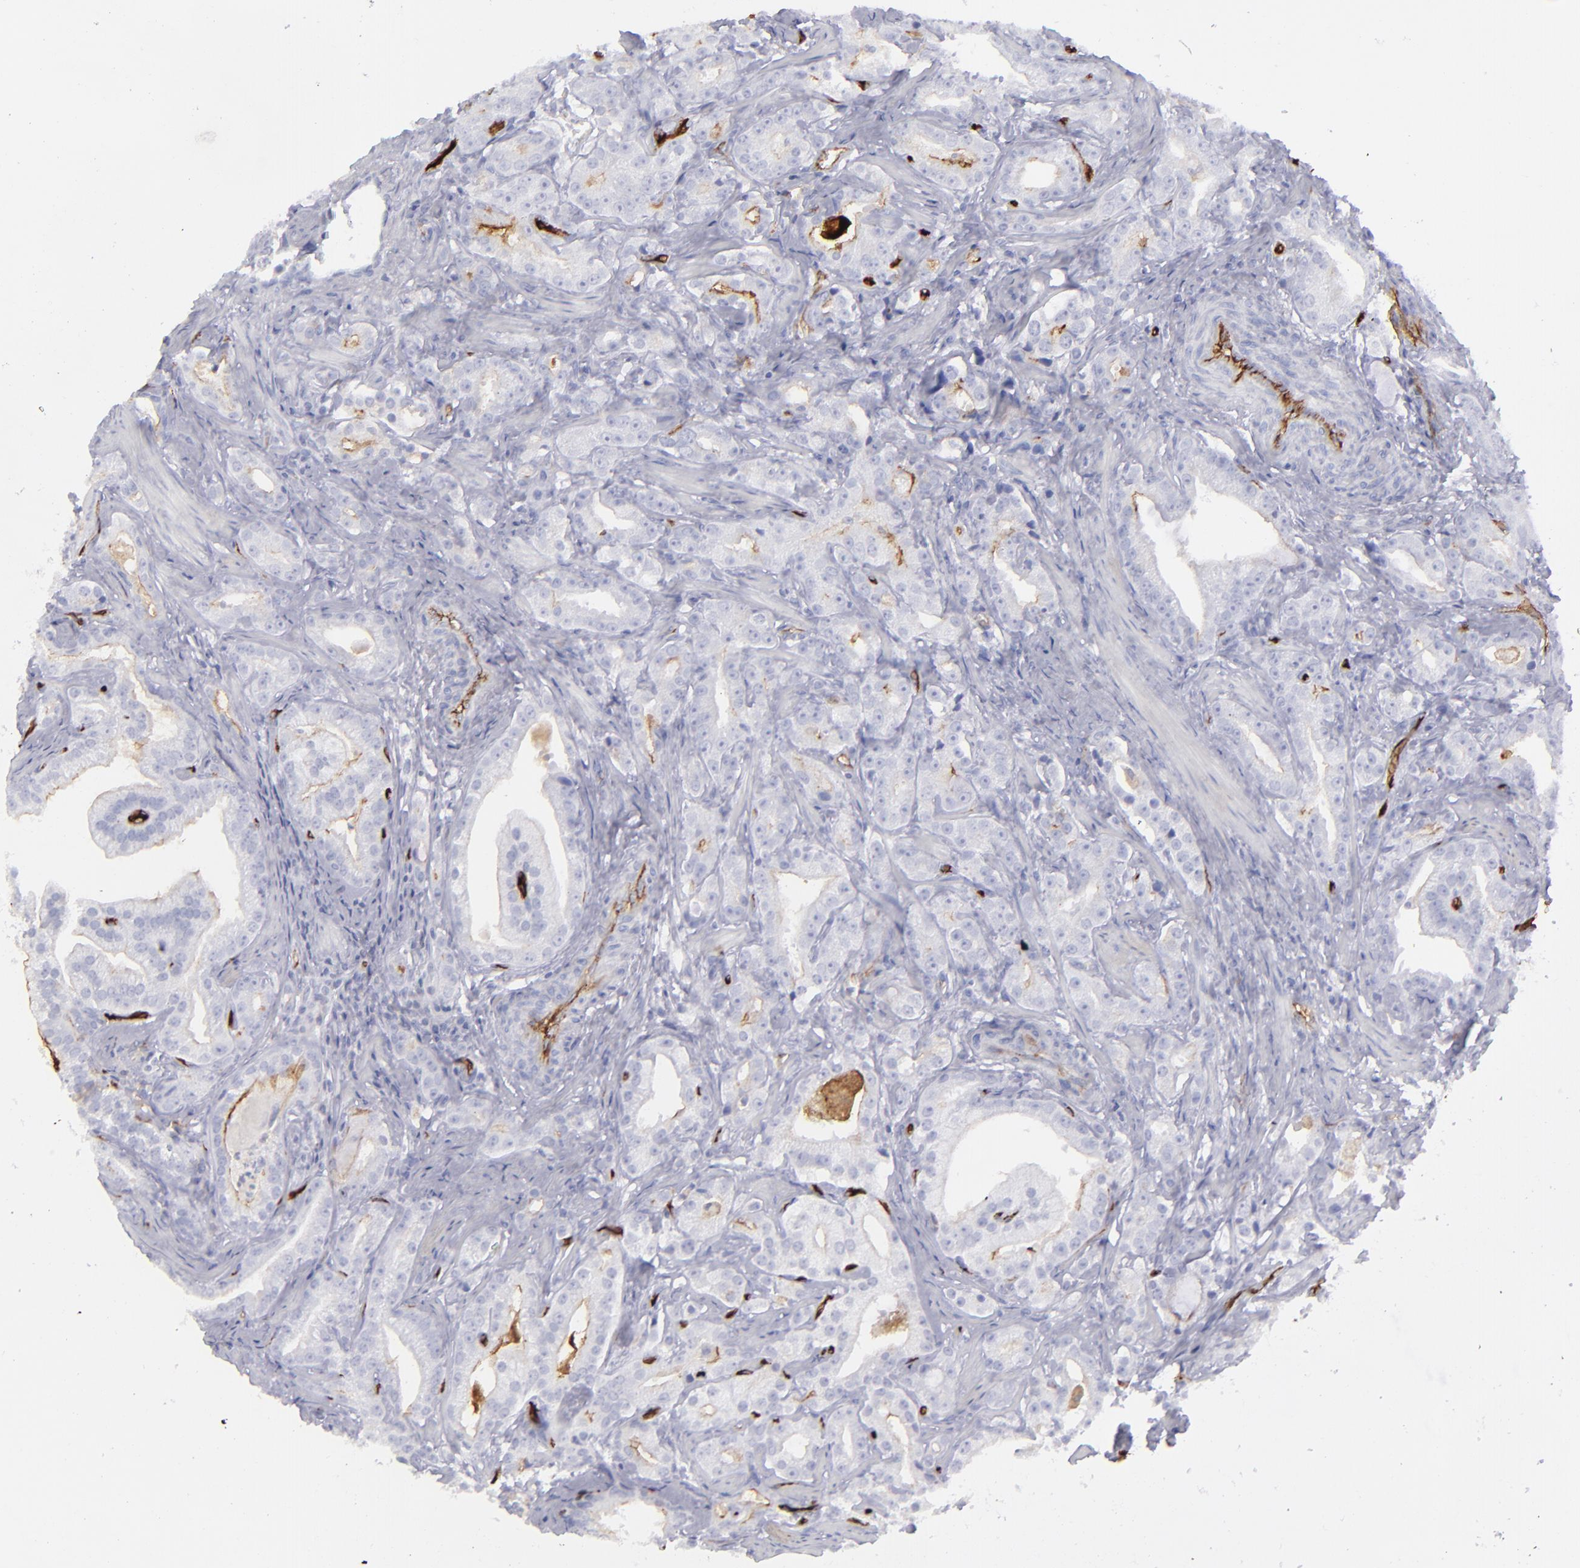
{"staining": {"intensity": "moderate", "quantity": "<25%", "location": "cytoplasmic/membranous"}, "tissue": "prostate cancer", "cell_type": "Tumor cells", "image_type": "cancer", "snomed": [{"axis": "morphology", "description": "Adenocarcinoma, Low grade"}, {"axis": "topography", "description": "Prostate"}], "caption": "There is low levels of moderate cytoplasmic/membranous expression in tumor cells of prostate cancer, as demonstrated by immunohistochemical staining (brown color).", "gene": "ACE", "patient": {"sex": "male", "age": 59}}